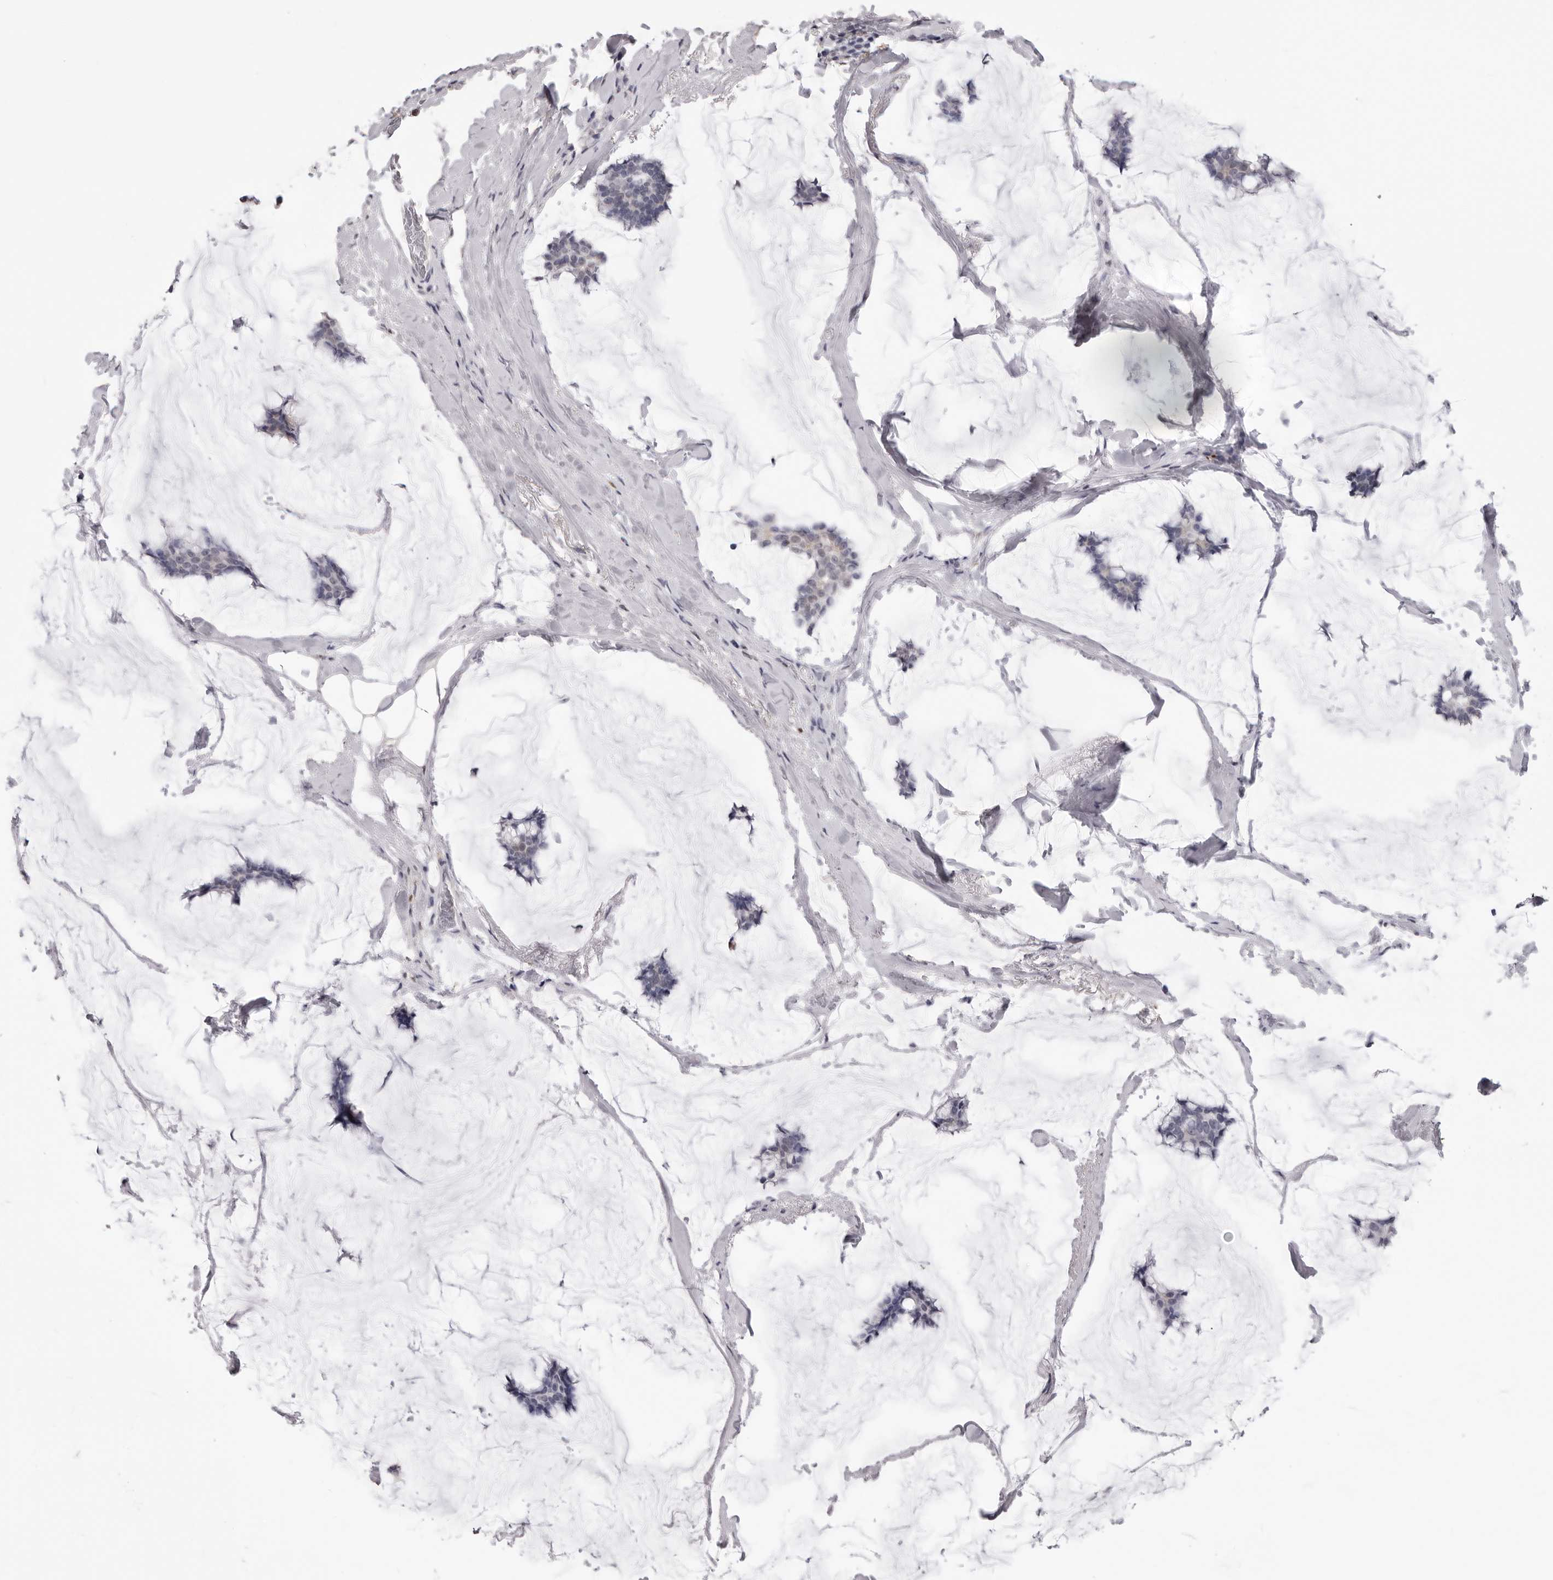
{"staining": {"intensity": "negative", "quantity": "none", "location": "none"}, "tissue": "breast cancer", "cell_type": "Tumor cells", "image_type": "cancer", "snomed": [{"axis": "morphology", "description": "Duct carcinoma"}, {"axis": "topography", "description": "Breast"}], "caption": "Invasive ductal carcinoma (breast) was stained to show a protein in brown. There is no significant staining in tumor cells. (Immunohistochemistry, brightfield microscopy, high magnification).", "gene": "IL31", "patient": {"sex": "female", "age": 93}}